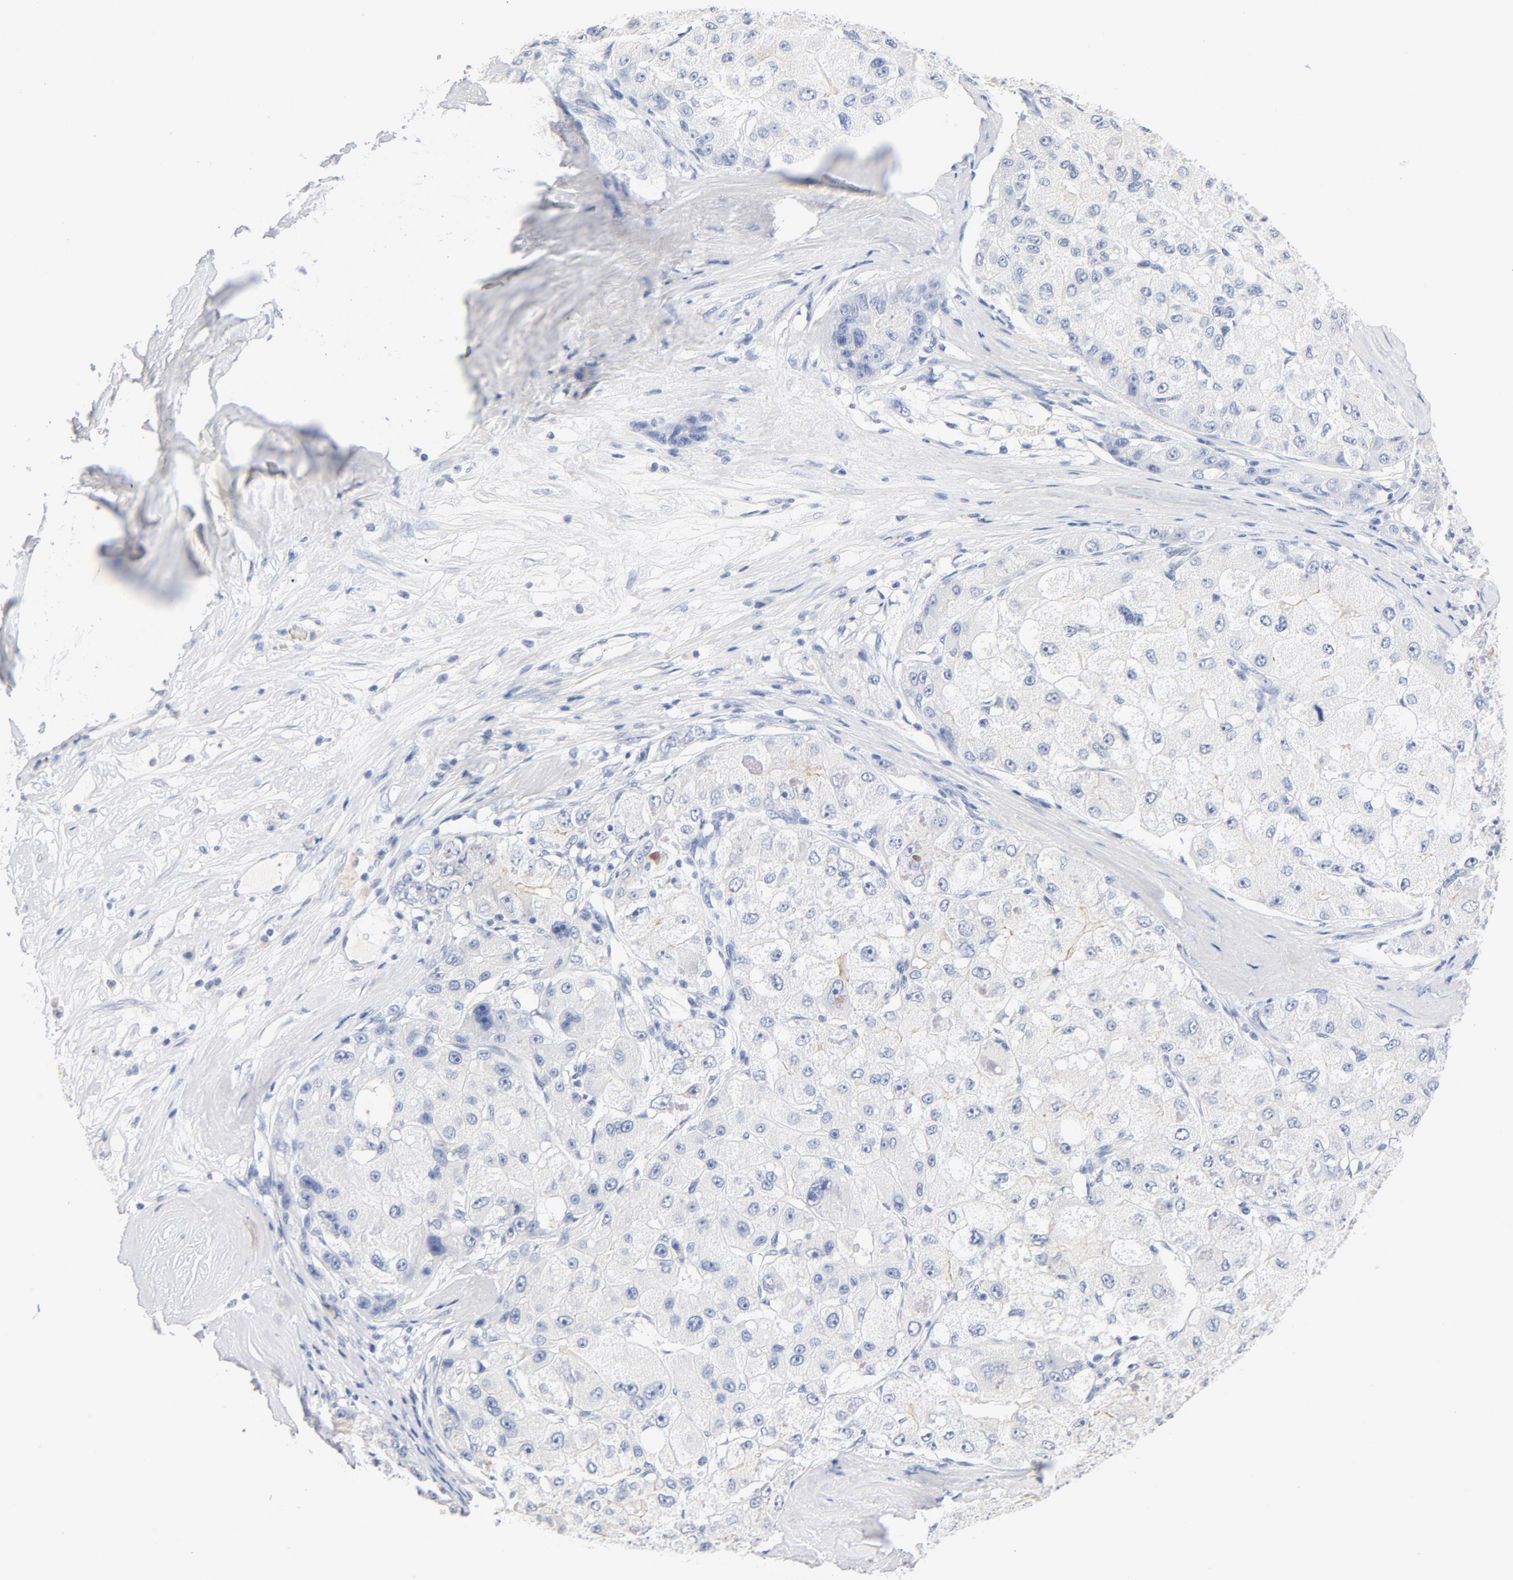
{"staining": {"intensity": "negative", "quantity": "none", "location": "none"}, "tissue": "liver cancer", "cell_type": "Tumor cells", "image_type": "cancer", "snomed": [{"axis": "morphology", "description": "Carcinoma, Hepatocellular, NOS"}, {"axis": "topography", "description": "Liver"}], "caption": "The image reveals no significant staining in tumor cells of liver hepatocellular carcinoma. Brightfield microscopy of IHC stained with DAB (brown) and hematoxylin (blue), captured at high magnification.", "gene": "HOMER1", "patient": {"sex": "male", "age": 80}}